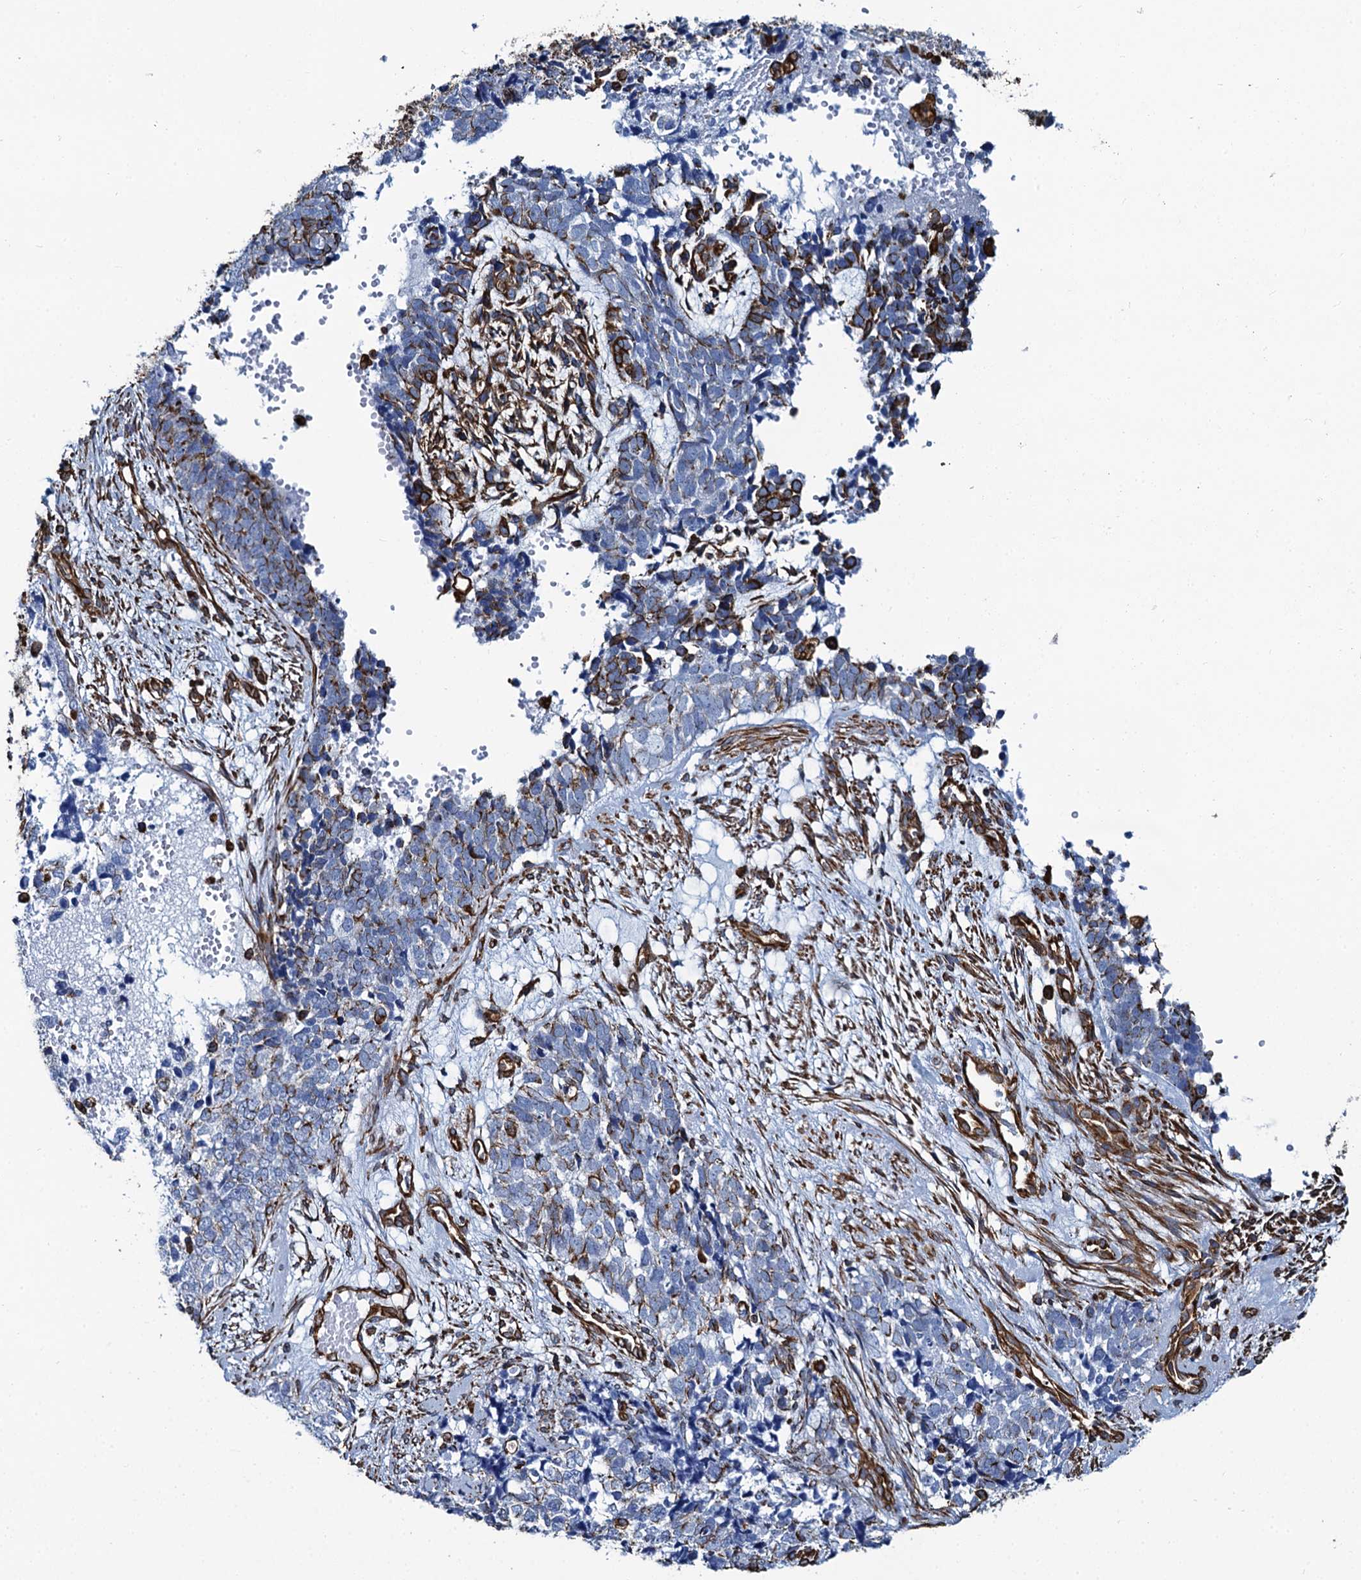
{"staining": {"intensity": "moderate", "quantity": "<25%", "location": "cytoplasmic/membranous"}, "tissue": "cervical cancer", "cell_type": "Tumor cells", "image_type": "cancer", "snomed": [{"axis": "morphology", "description": "Squamous cell carcinoma, NOS"}, {"axis": "topography", "description": "Cervix"}], "caption": "Cervical cancer stained with IHC demonstrates moderate cytoplasmic/membranous staining in about <25% of tumor cells.", "gene": "PGM2", "patient": {"sex": "female", "age": 63}}